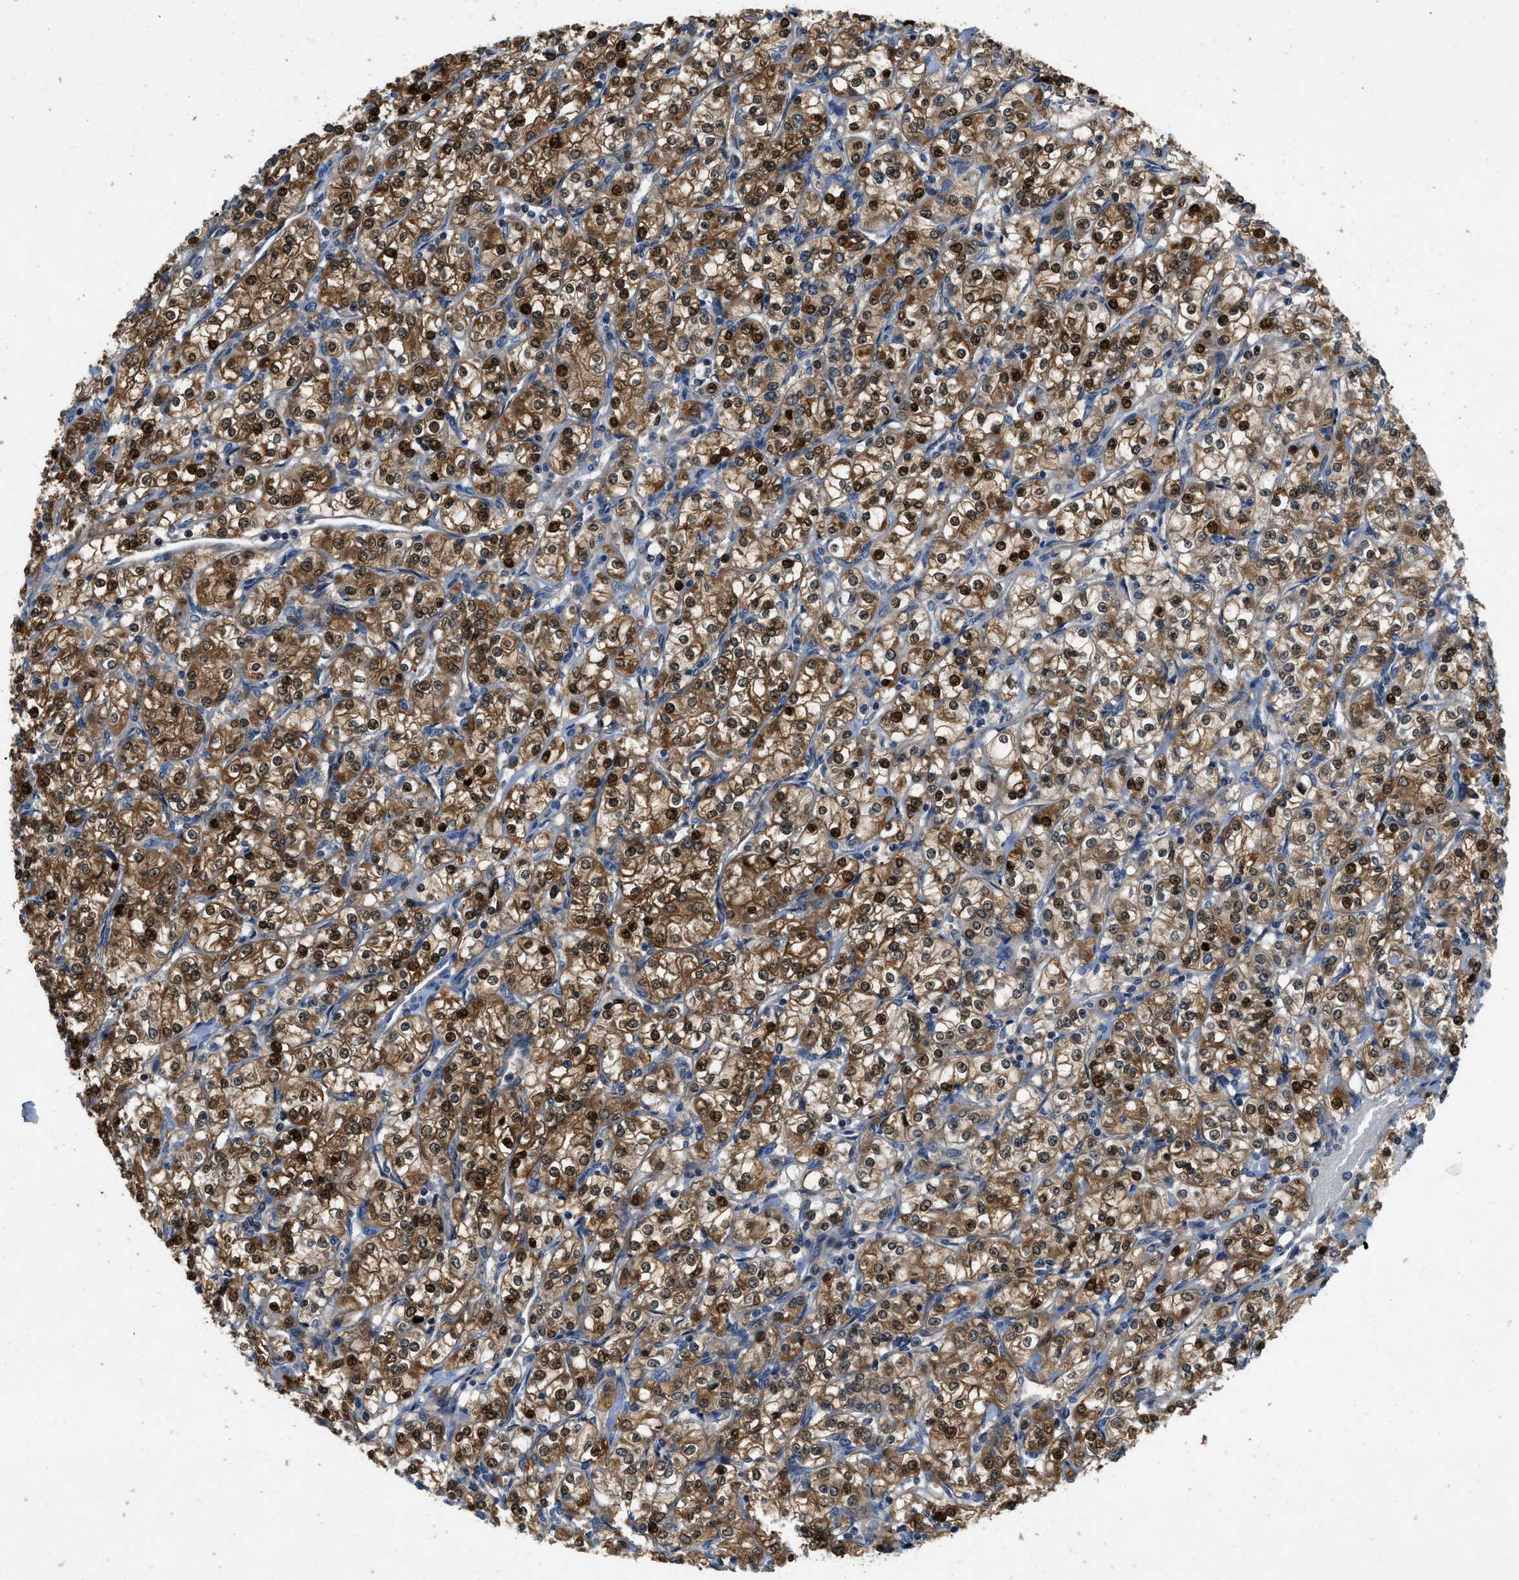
{"staining": {"intensity": "moderate", "quantity": ">75%", "location": "cytoplasmic/membranous,nuclear"}, "tissue": "renal cancer", "cell_type": "Tumor cells", "image_type": "cancer", "snomed": [{"axis": "morphology", "description": "Adenocarcinoma, NOS"}, {"axis": "topography", "description": "Kidney"}], "caption": "Approximately >75% of tumor cells in renal cancer (adenocarcinoma) display moderate cytoplasmic/membranous and nuclear protein expression as visualized by brown immunohistochemical staining.", "gene": "GPR31", "patient": {"sex": "male", "age": 77}}